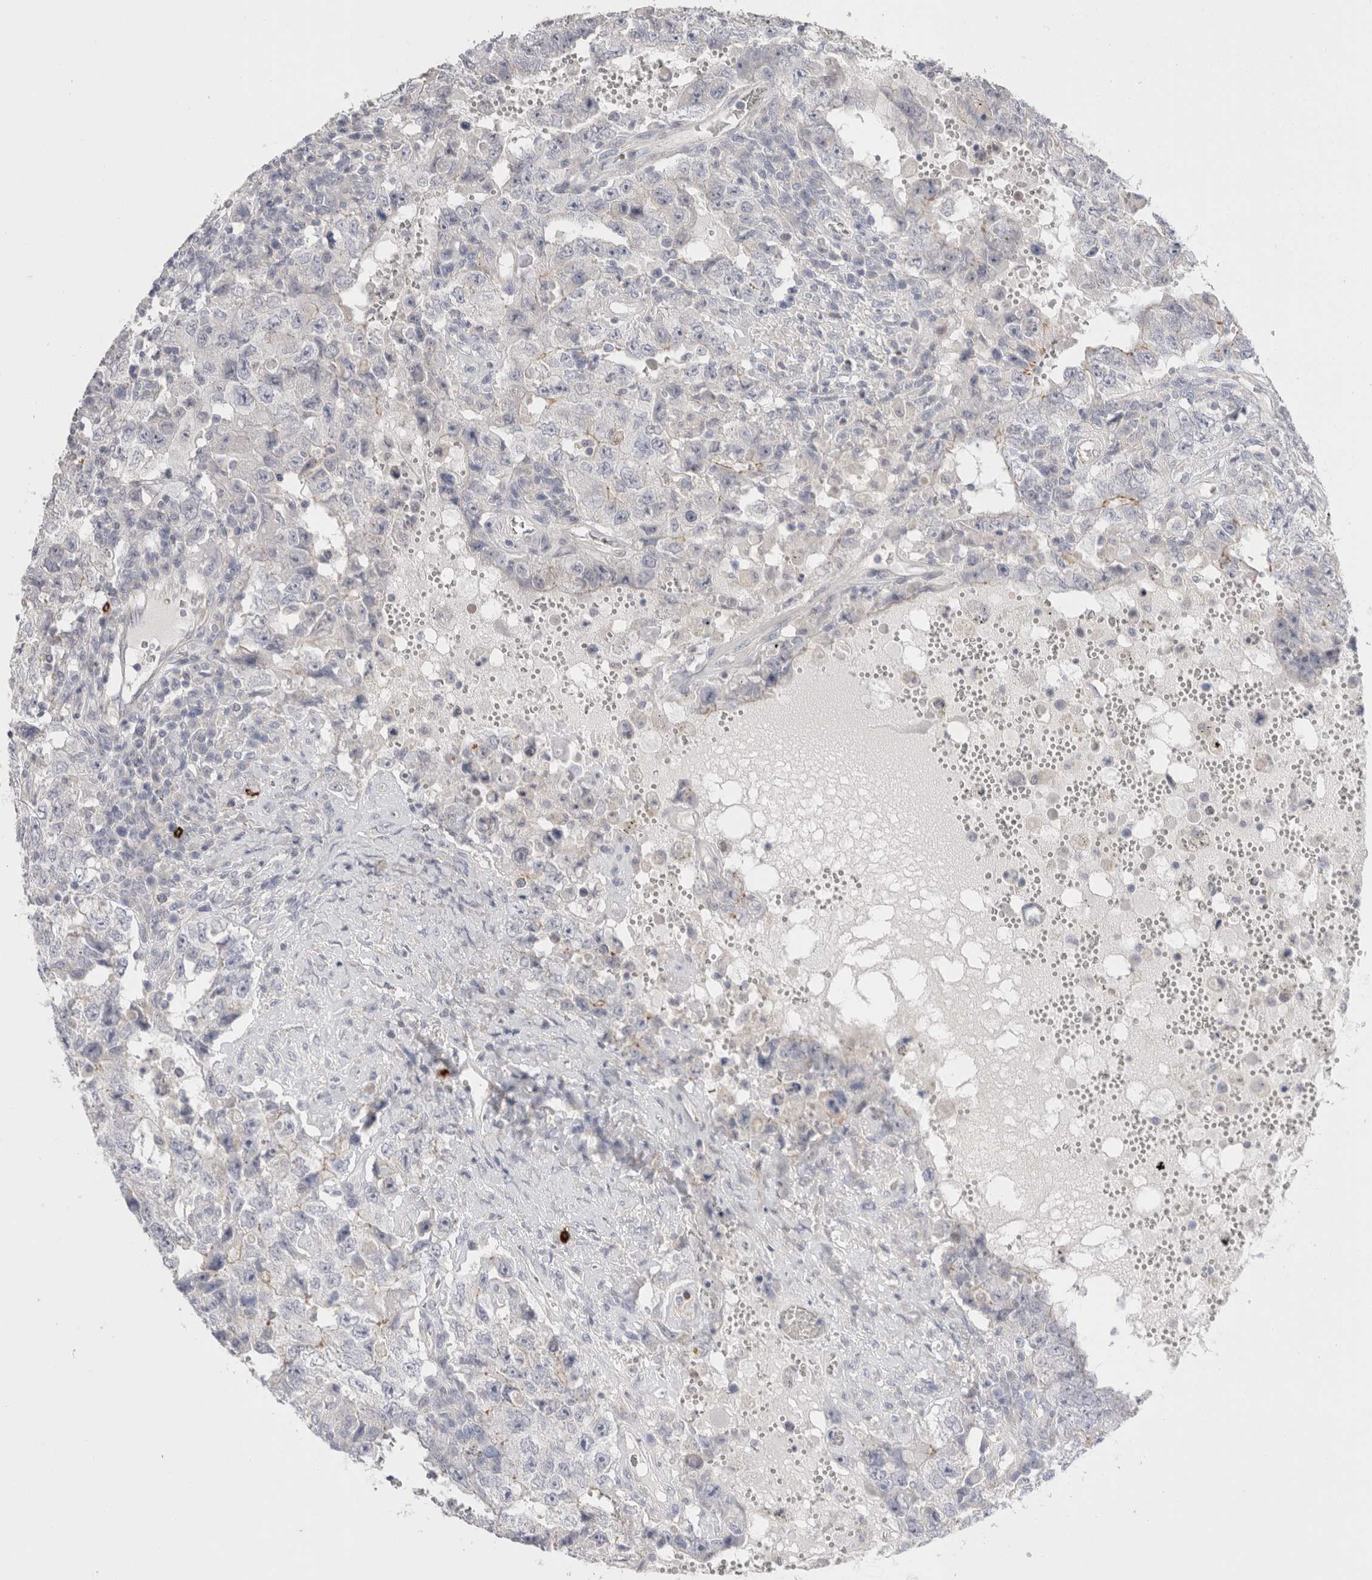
{"staining": {"intensity": "negative", "quantity": "none", "location": "none"}, "tissue": "testis cancer", "cell_type": "Tumor cells", "image_type": "cancer", "snomed": [{"axis": "morphology", "description": "Carcinoma, Embryonal, NOS"}, {"axis": "topography", "description": "Testis"}], "caption": "Testis embryonal carcinoma stained for a protein using IHC displays no positivity tumor cells.", "gene": "SPINK2", "patient": {"sex": "male", "age": 26}}